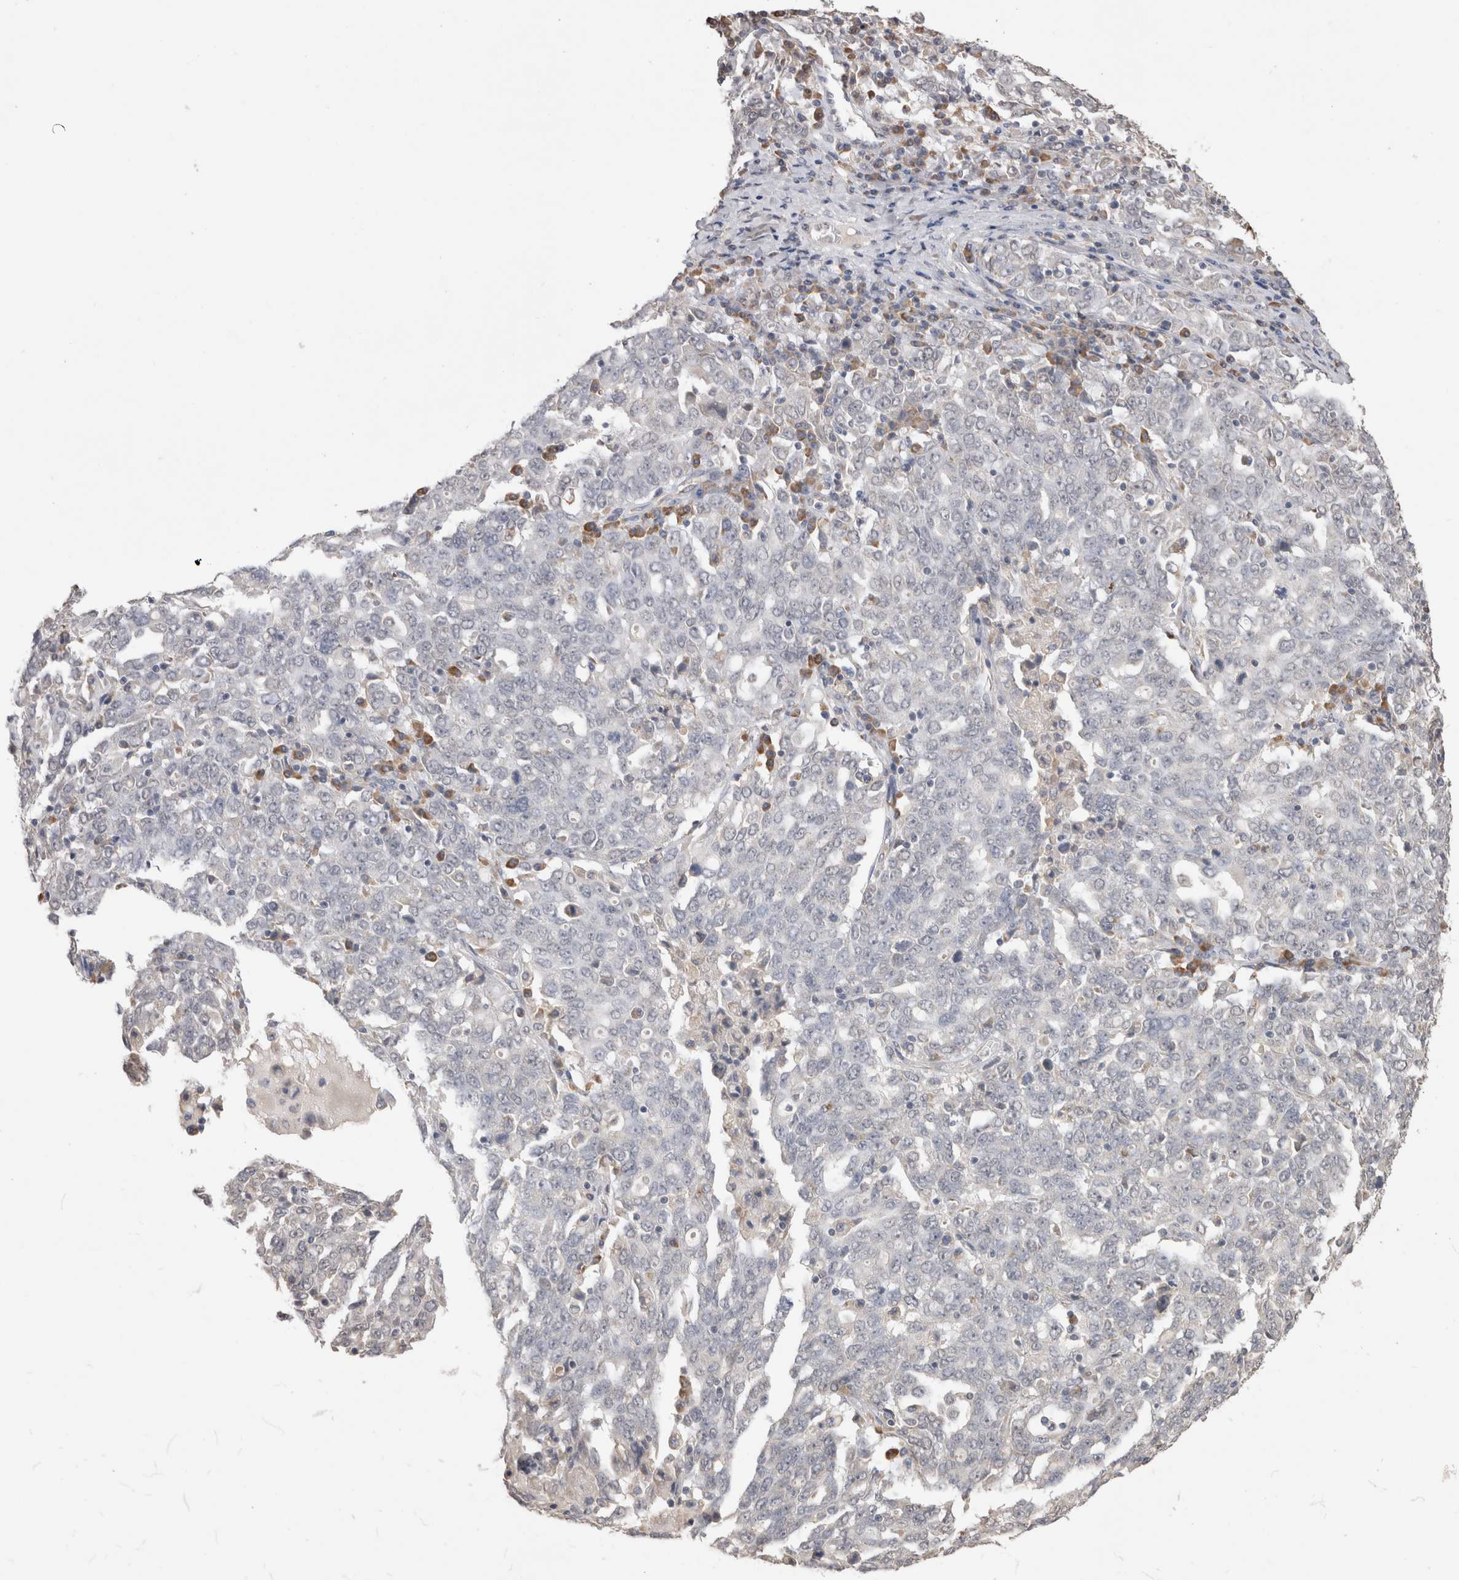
{"staining": {"intensity": "negative", "quantity": "none", "location": "none"}, "tissue": "ovarian cancer", "cell_type": "Tumor cells", "image_type": "cancer", "snomed": [{"axis": "morphology", "description": "Carcinoma, endometroid"}, {"axis": "topography", "description": "Ovary"}], "caption": "A high-resolution image shows immunohistochemistry staining of ovarian cancer, which reveals no significant staining in tumor cells.", "gene": "NOMO1", "patient": {"sex": "female", "age": 62}}